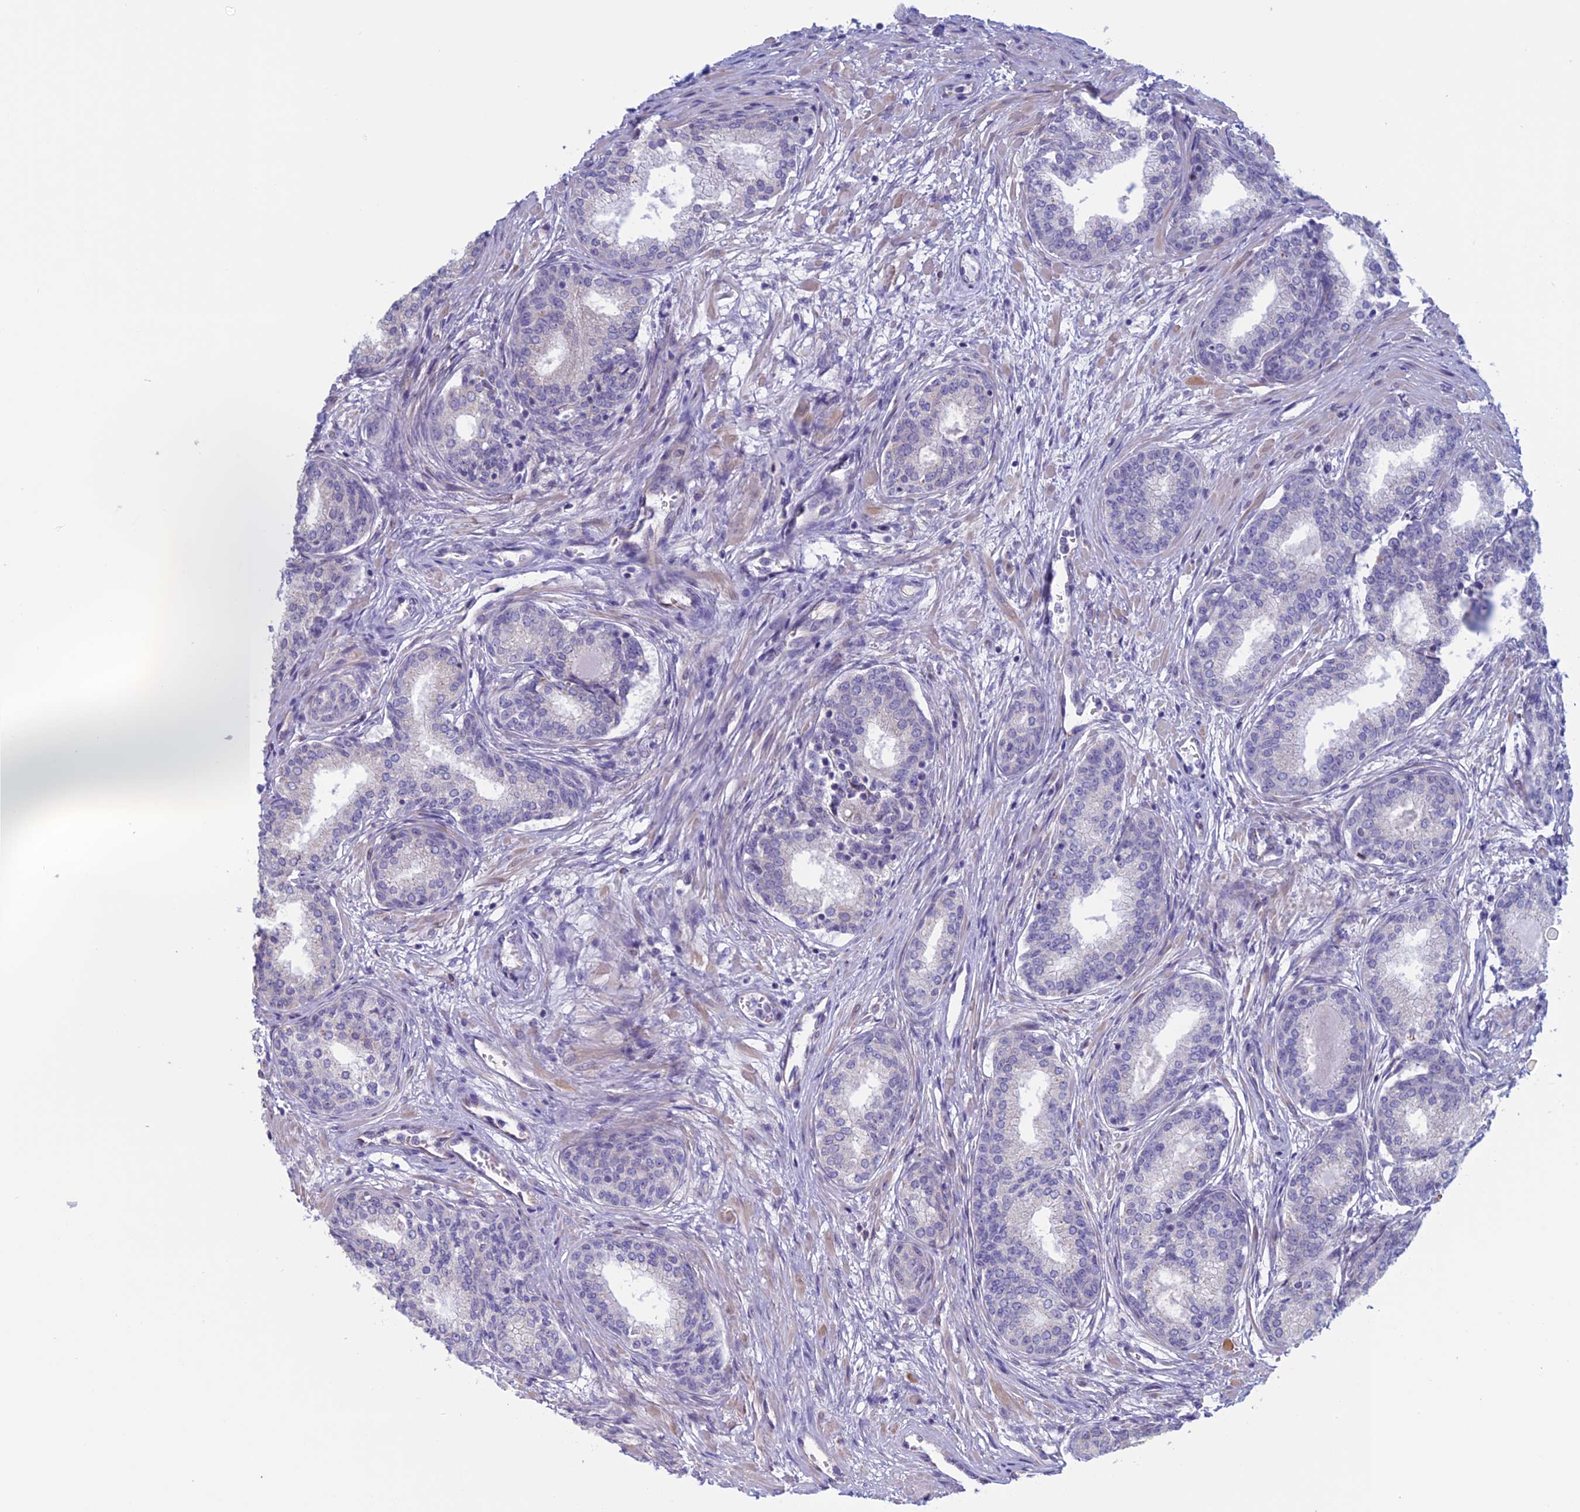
{"staining": {"intensity": "negative", "quantity": "none", "location": "none"}, "tissue": "prostate cancer", "cell_type": "Tumor cells", "image_type": "cancer", "snomed": [{"axis": "morphology", "description": "Adenocarcinoma, High grade"}, {"axis": "topography", "description": "Prostate"}], "caption": "IHC image of prostate cancer stained for a protein (brown), which shows no expression in tumor cells.", "gene": "BCL2L10", "patient": {"sex": "male", "age": 67}}